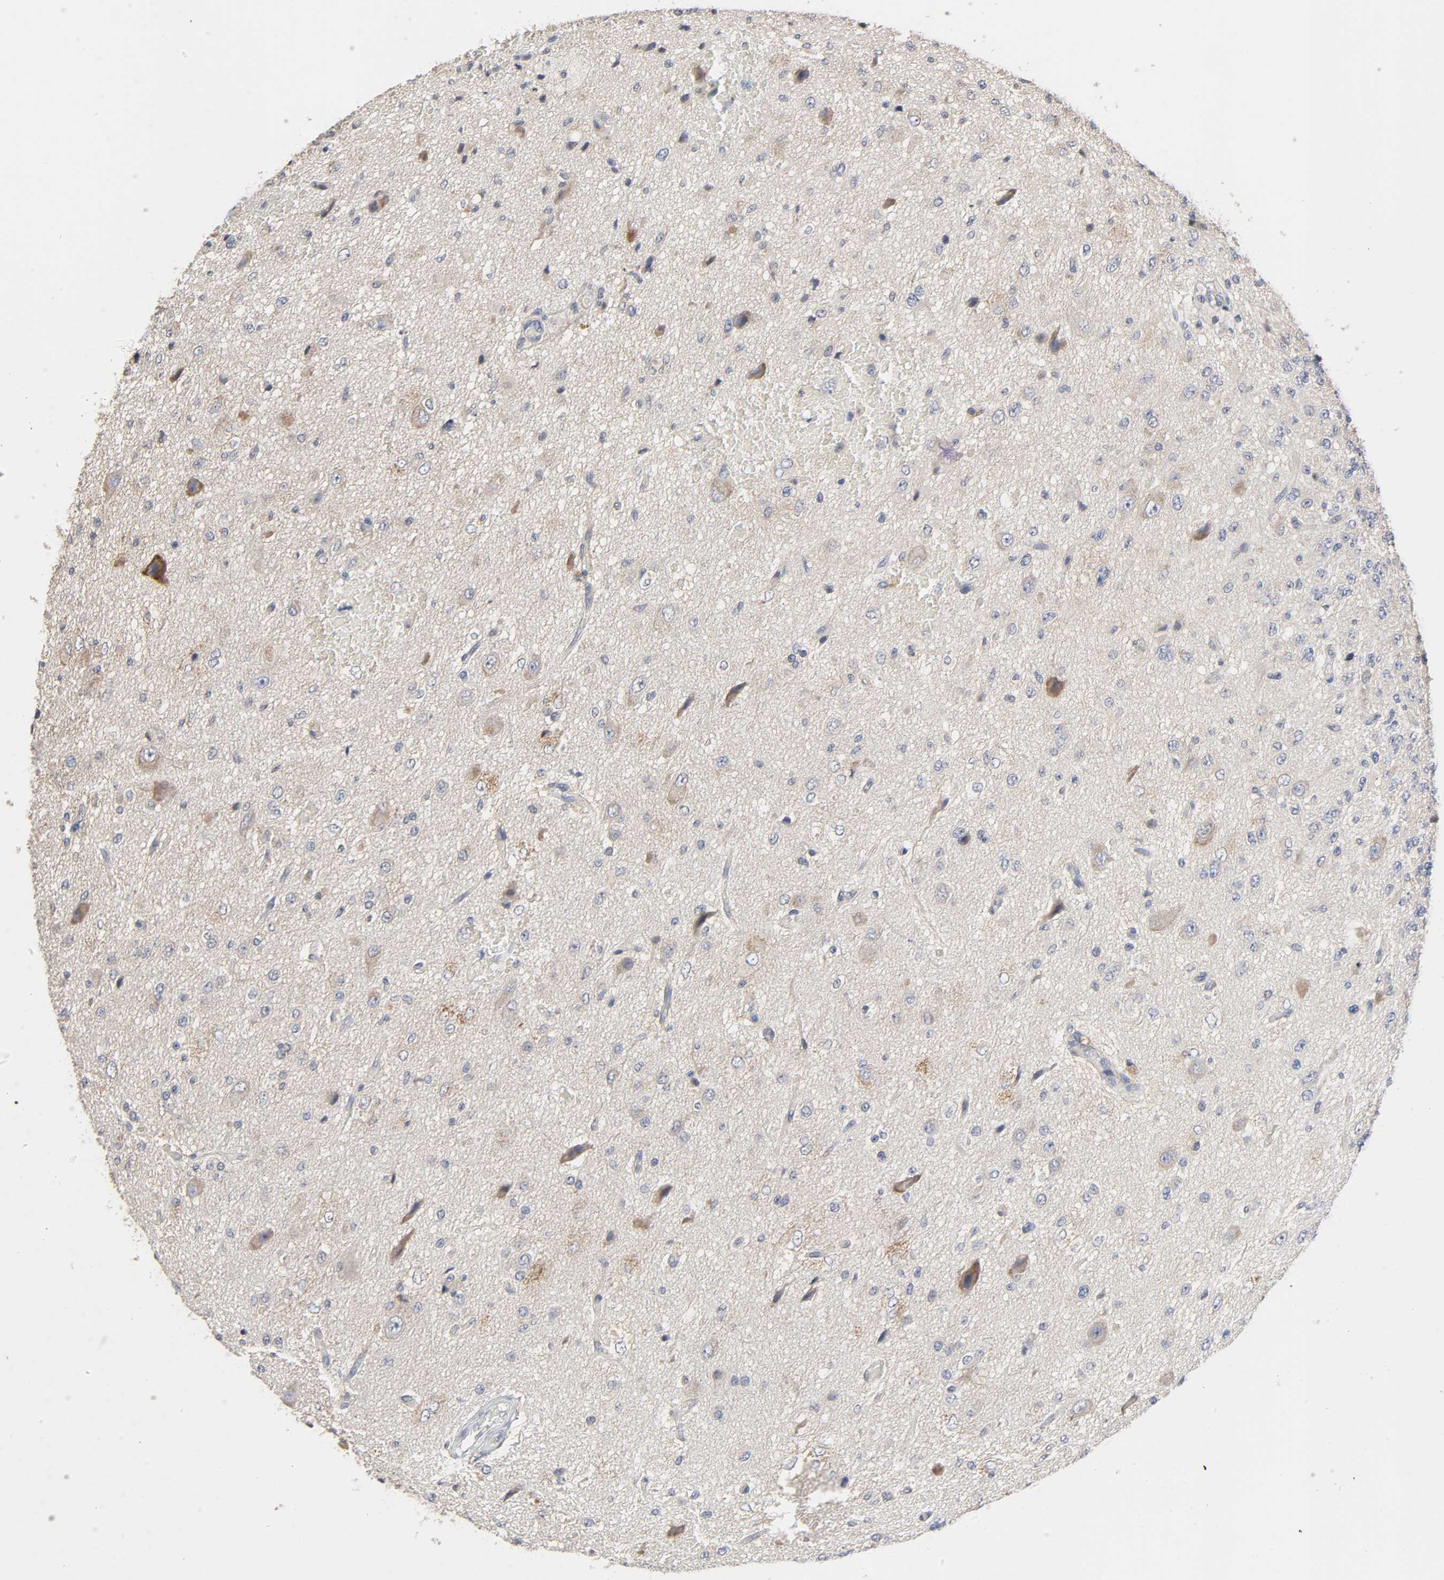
{"staining": {"intensity": "negative", "quantity": "none", "location": "none"}, "tissue": "glioma", "cell_type": "Tumor cells", "image_type": "cancer", "snomed": [{"axis": "morphology", "description": "Glioma, malignant, High grade"}, {"axis": "topography", "description": "pancreas cauda"}], "caption": "DAB immunohistochemical staining of high-grade glioma (malignant) demonstrates no significant expression in tumor cells. Nuclei are stained in blue.", "gene": "HDLBP", "patient": {"sex": "male", "age": 60}}